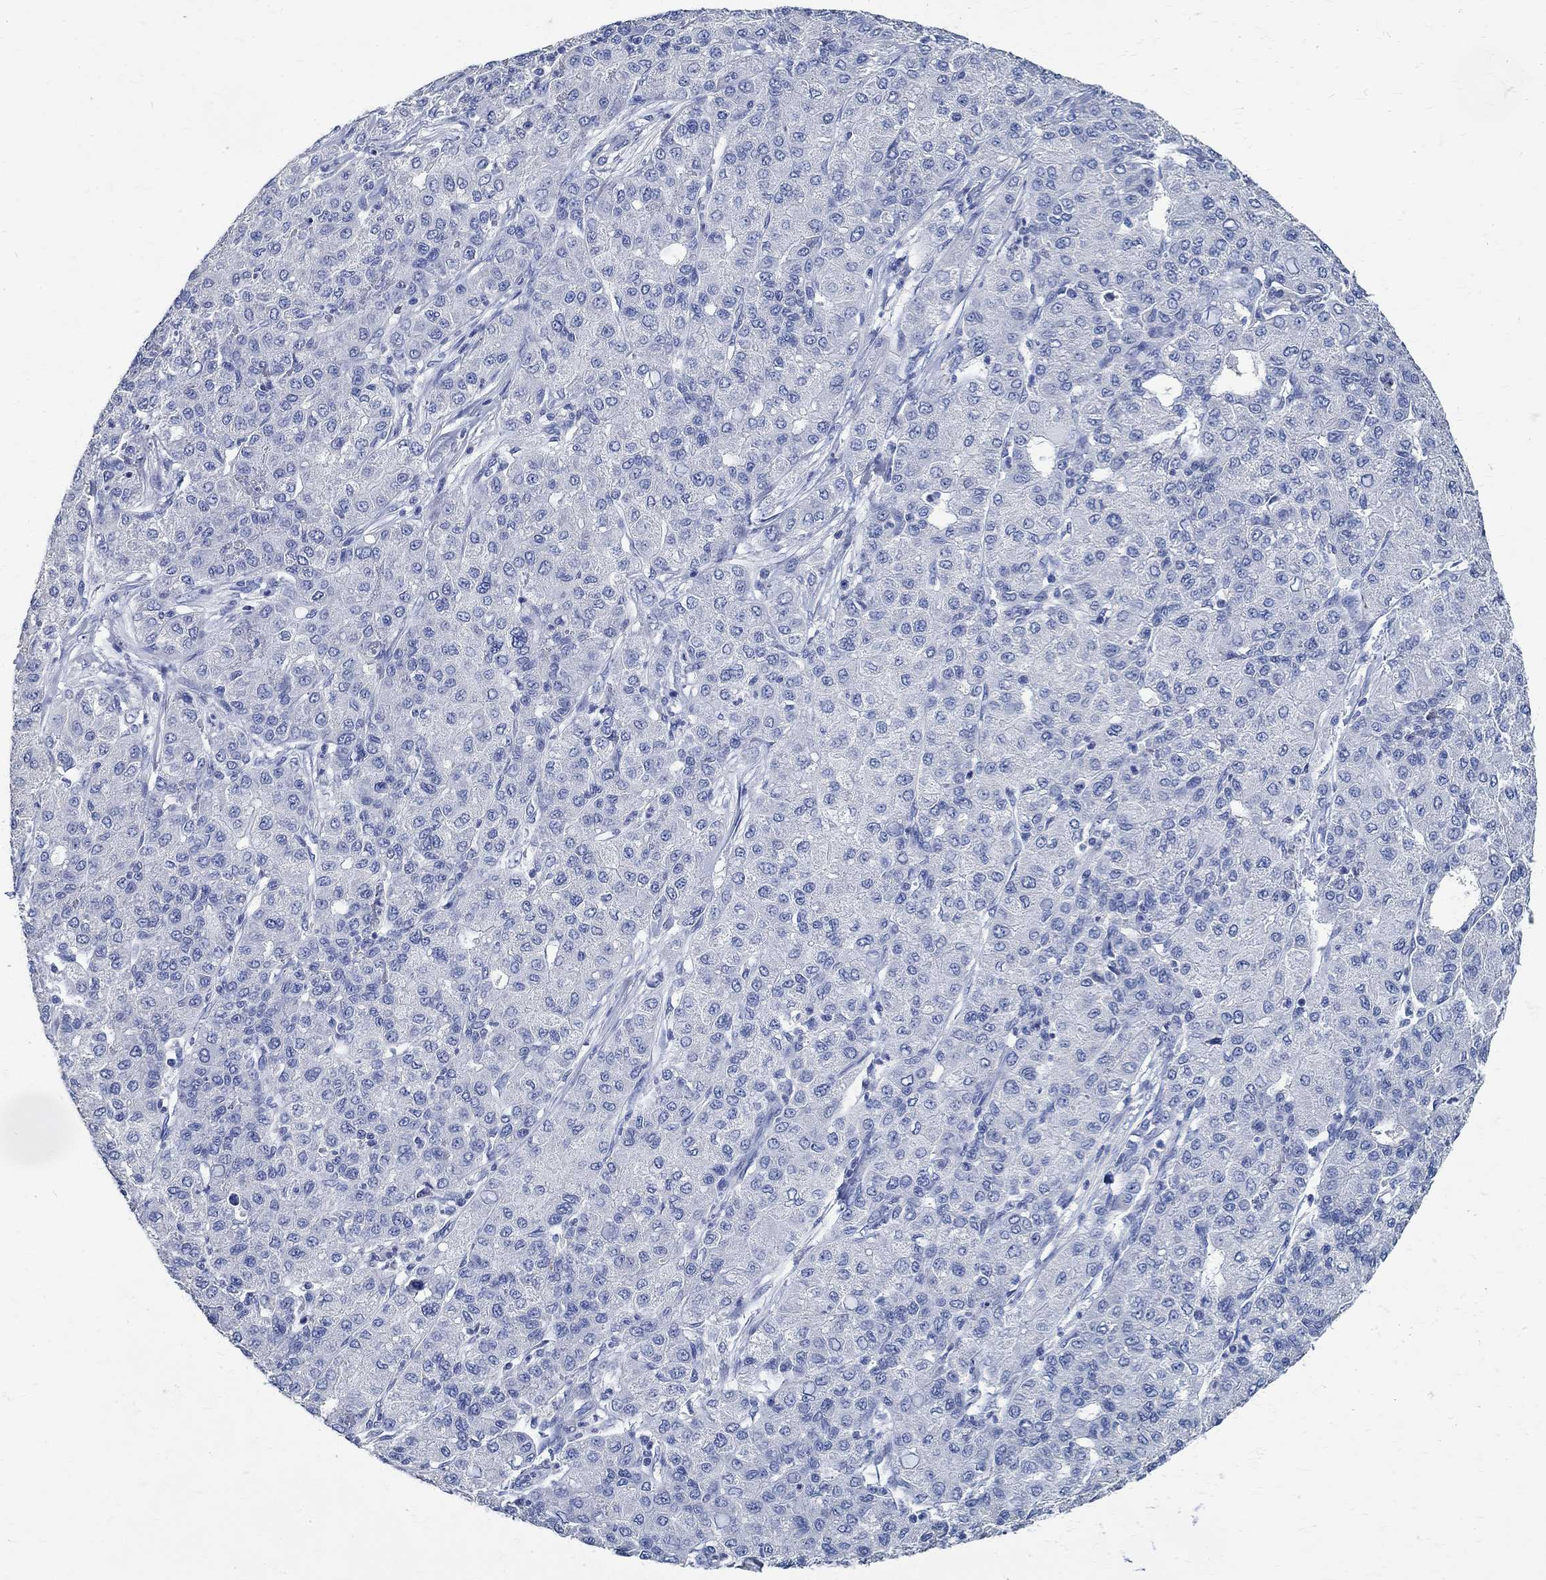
{"staining": {"intensity": "negative", "quantity": "none", "location": "none"}, "tissue": "liver cancer", "cell_type": "Tumor cells", "image_type": "cancer", "snomed": [{"axis": "morphology", "description": "Carcinoma, Hepatocellular, NOS"}, {"axis": "topography", "description": "Liver"}], "caption": "Human liver cancer (hepatocellular carcinoma) stained for a protein using immunohistochemistry displays no positivity in tumor cells.", "gene": "PRX", "patient": {"sex": "male", "age": 65}}